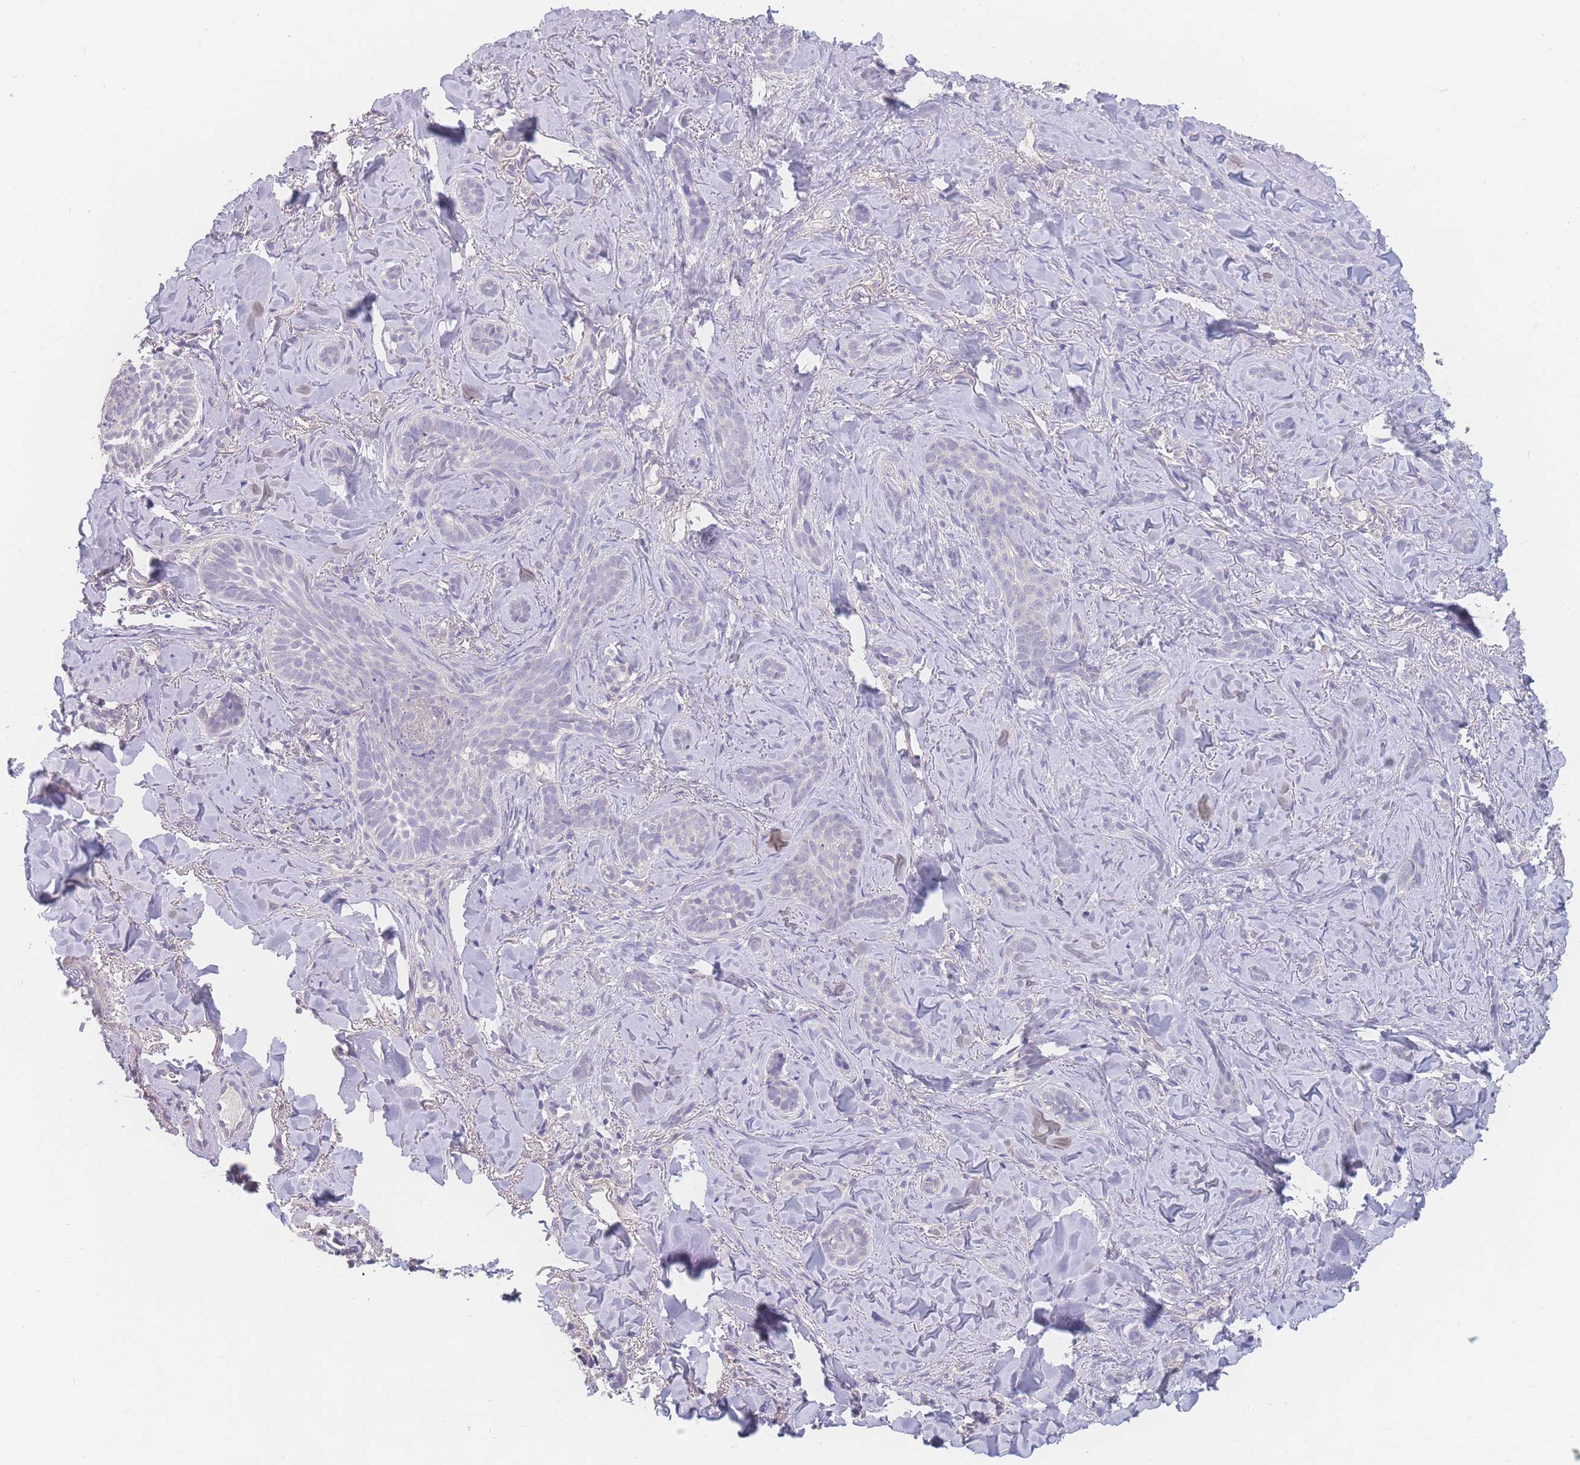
{"staining": {"intensity": "negative", "quantity": "none", "location": "none"}, "tissue": "skin cancer", "cell_type": "Tumor cells", "image_type": "cancer", "snomed": [{"axis": "morphology", "description": "Basal cell carcinoma"}, {"axis": "topography", "description": "Skin"}], "caption": "Skin cancer (basal cell carcinoma) was stained to show a protein in brown. There is no significant staining in tumor cells.", "gene": "GIPR", "patient": {"sex": "female", "age": 55}}